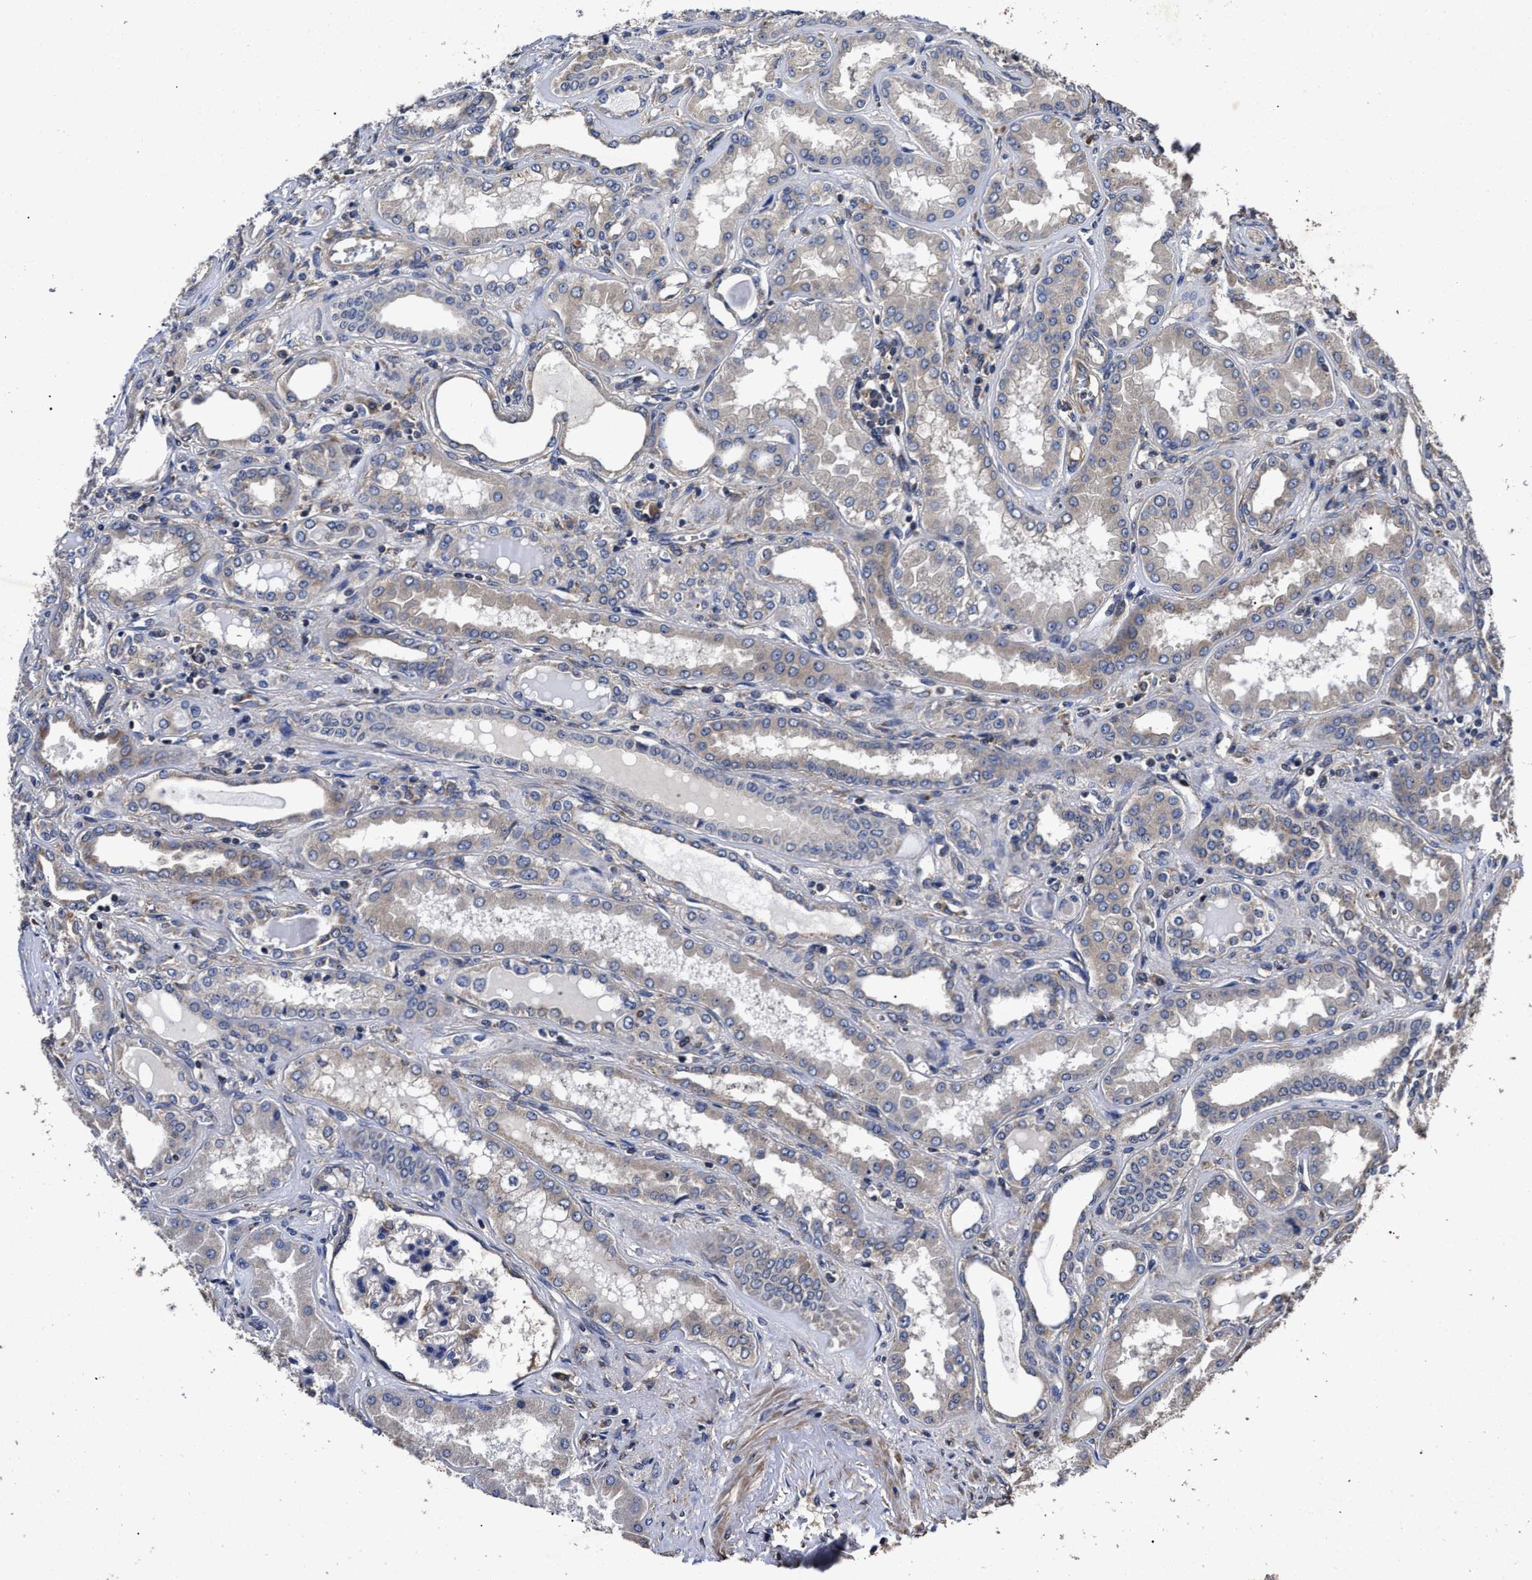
{"staining": {"intensity": "negative", "quantity": "none", "location": "none"}, "tissue": "kidney", "cell_type": "Cells in glomeruli", "image_type": "normal", "snomed": [{"axis": "morphology", "description": "Normal tissue, NOS"}, {"axis": "topography", "description": "Kidney"}], "caption": "Image shows no significant protein expression in cells in glomeruli of unremarkable kidney.", "gene": "AVEN", "patient": {"sex": "female", "age": 56}}